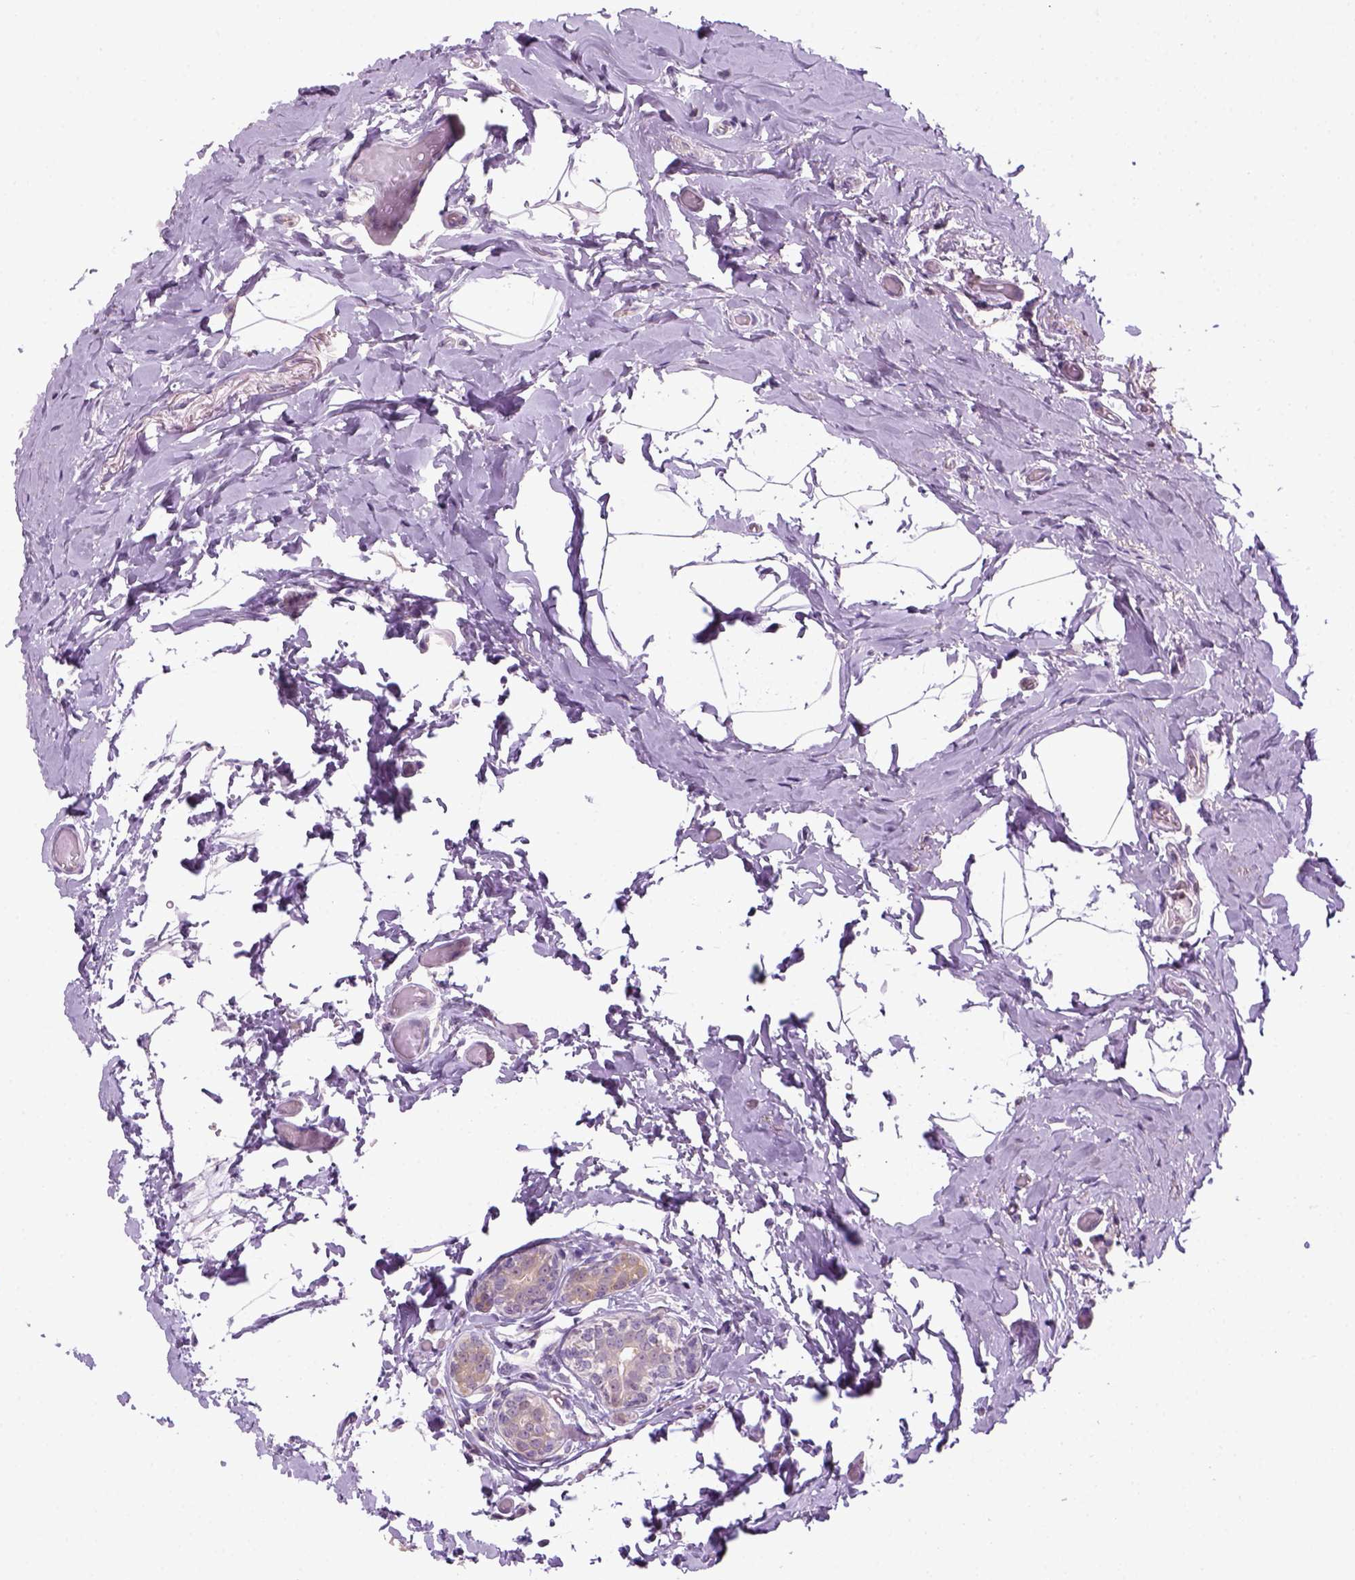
{"staining": {"intensity": "negative", "quantity": "none", "location": "none"}, "tissue": "breast cancer", "cell_type": "Tumor cells", "image_type": "cancer", "snomed": [{"axis": "morphology", "description": "Intraductal carcinoma, in situ"}, {"axis": "morphology", "description": "Duct carcinoma"}, {"axis": "morphology", "description": "Lobular carcinoma, in situ"}, {"axis": "topography", "description": "Breast"}], "caption": "The photomicrograph shows no significant positivity in tumor cells of lobular carcinoma in situ (breast). (Brightfield microscopy of DAB (3,3'-diaminobenzidine) immunohistochemistry at high magnification).", "gene": "GOT1", "patient": {"sex": "female", "age": 44}}